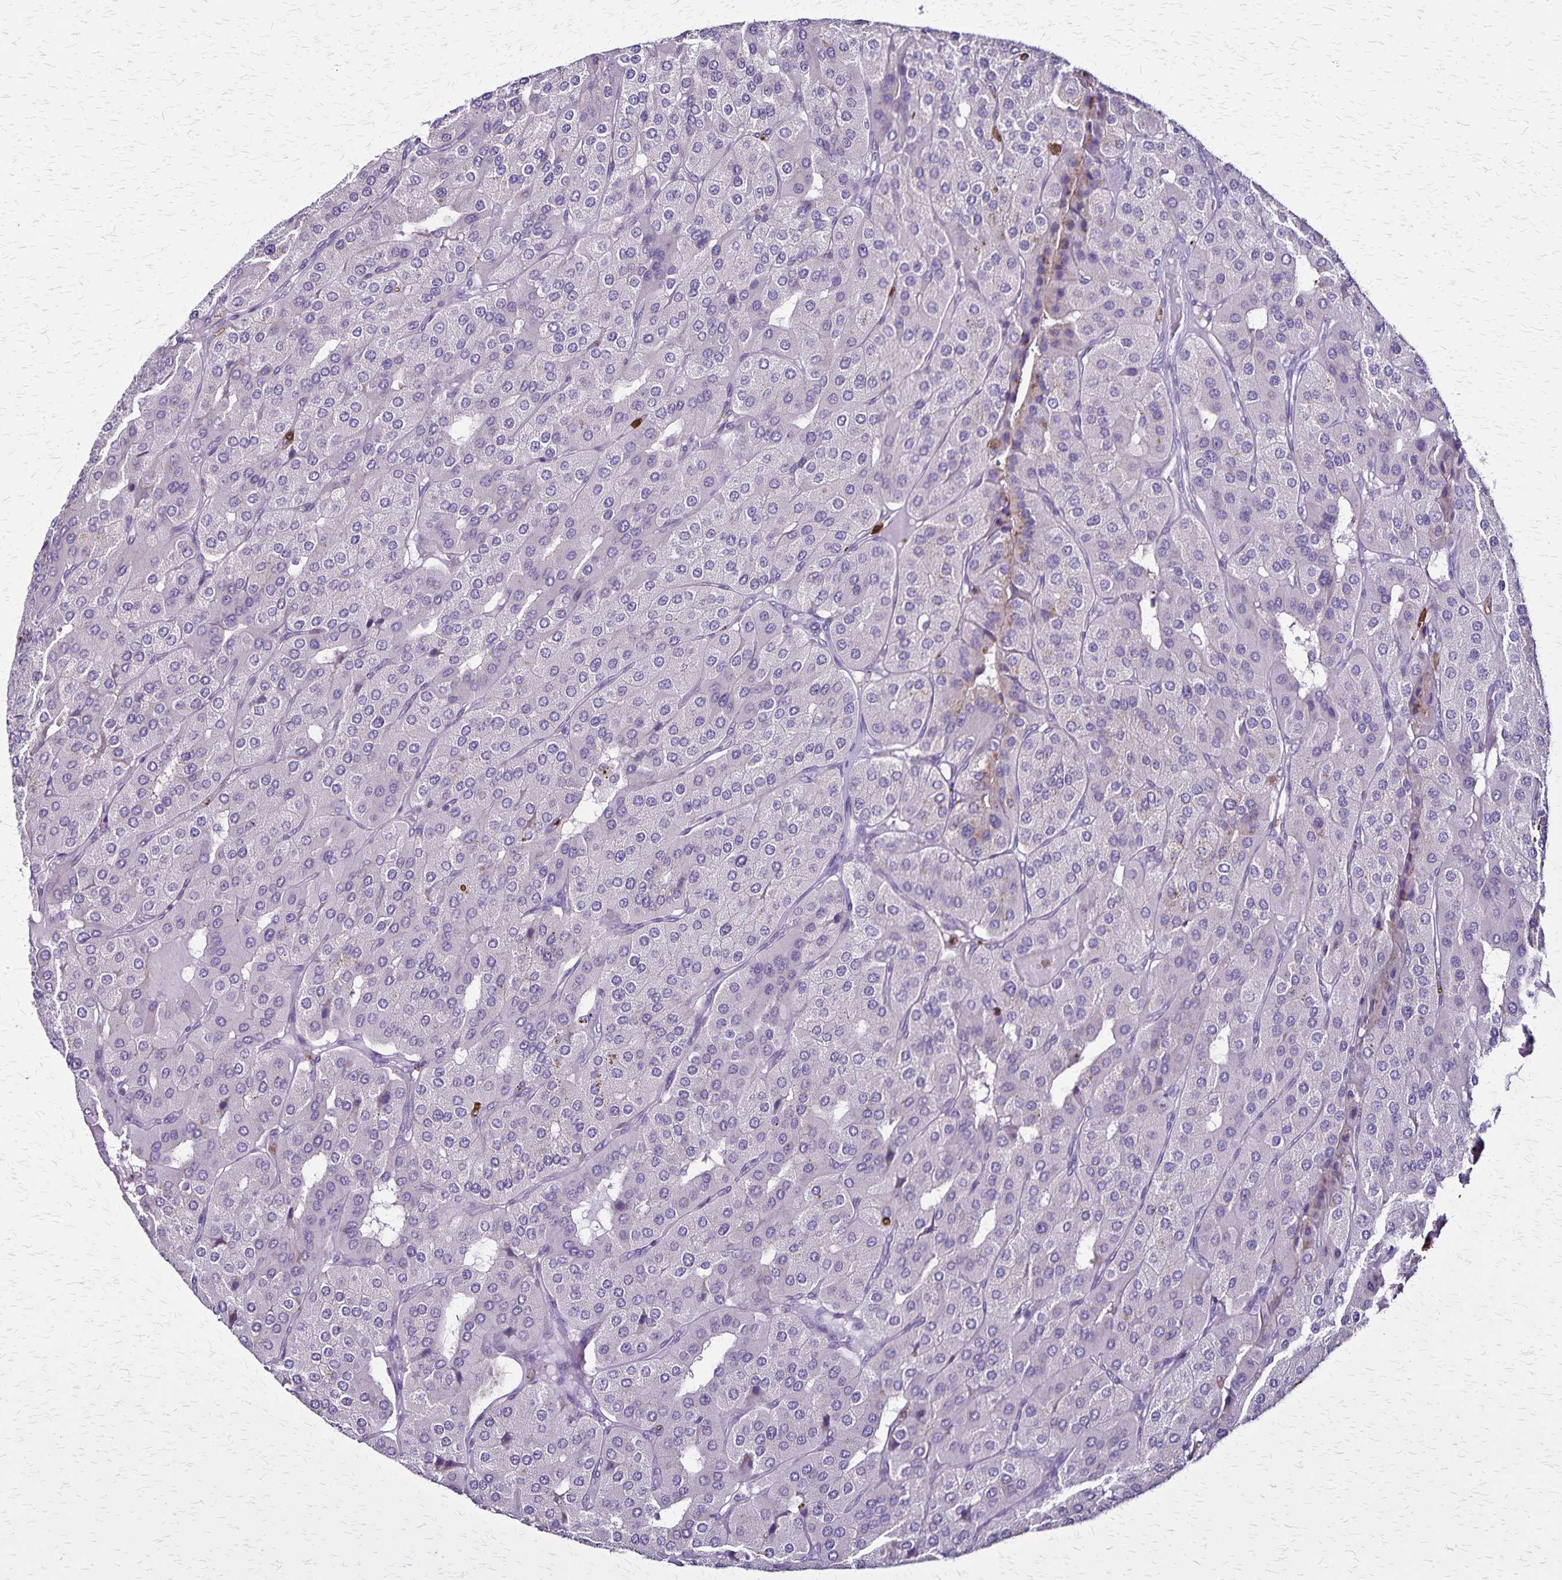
{"staining": {"intensity": "negative", "quantity": "none", "location": "none"}, "tissue": "parathyroid gland", "cell_type": "Glandular cells", "image_type": "normal", "snomed": [{"axis": "morphology", "description": "Normal tissue, NOS"}, {"axis": "morphology", "description": "Adenoma, NOS"}, {"axis": "topography", "description": "Parathyroid gland"}], "caption": "Benign parathyroid gland was stained to show a protein in brown. There is no significant expression in glandular cells.", "gene": "ULBP3", "patient": {"sex": "female", "age": 86}}